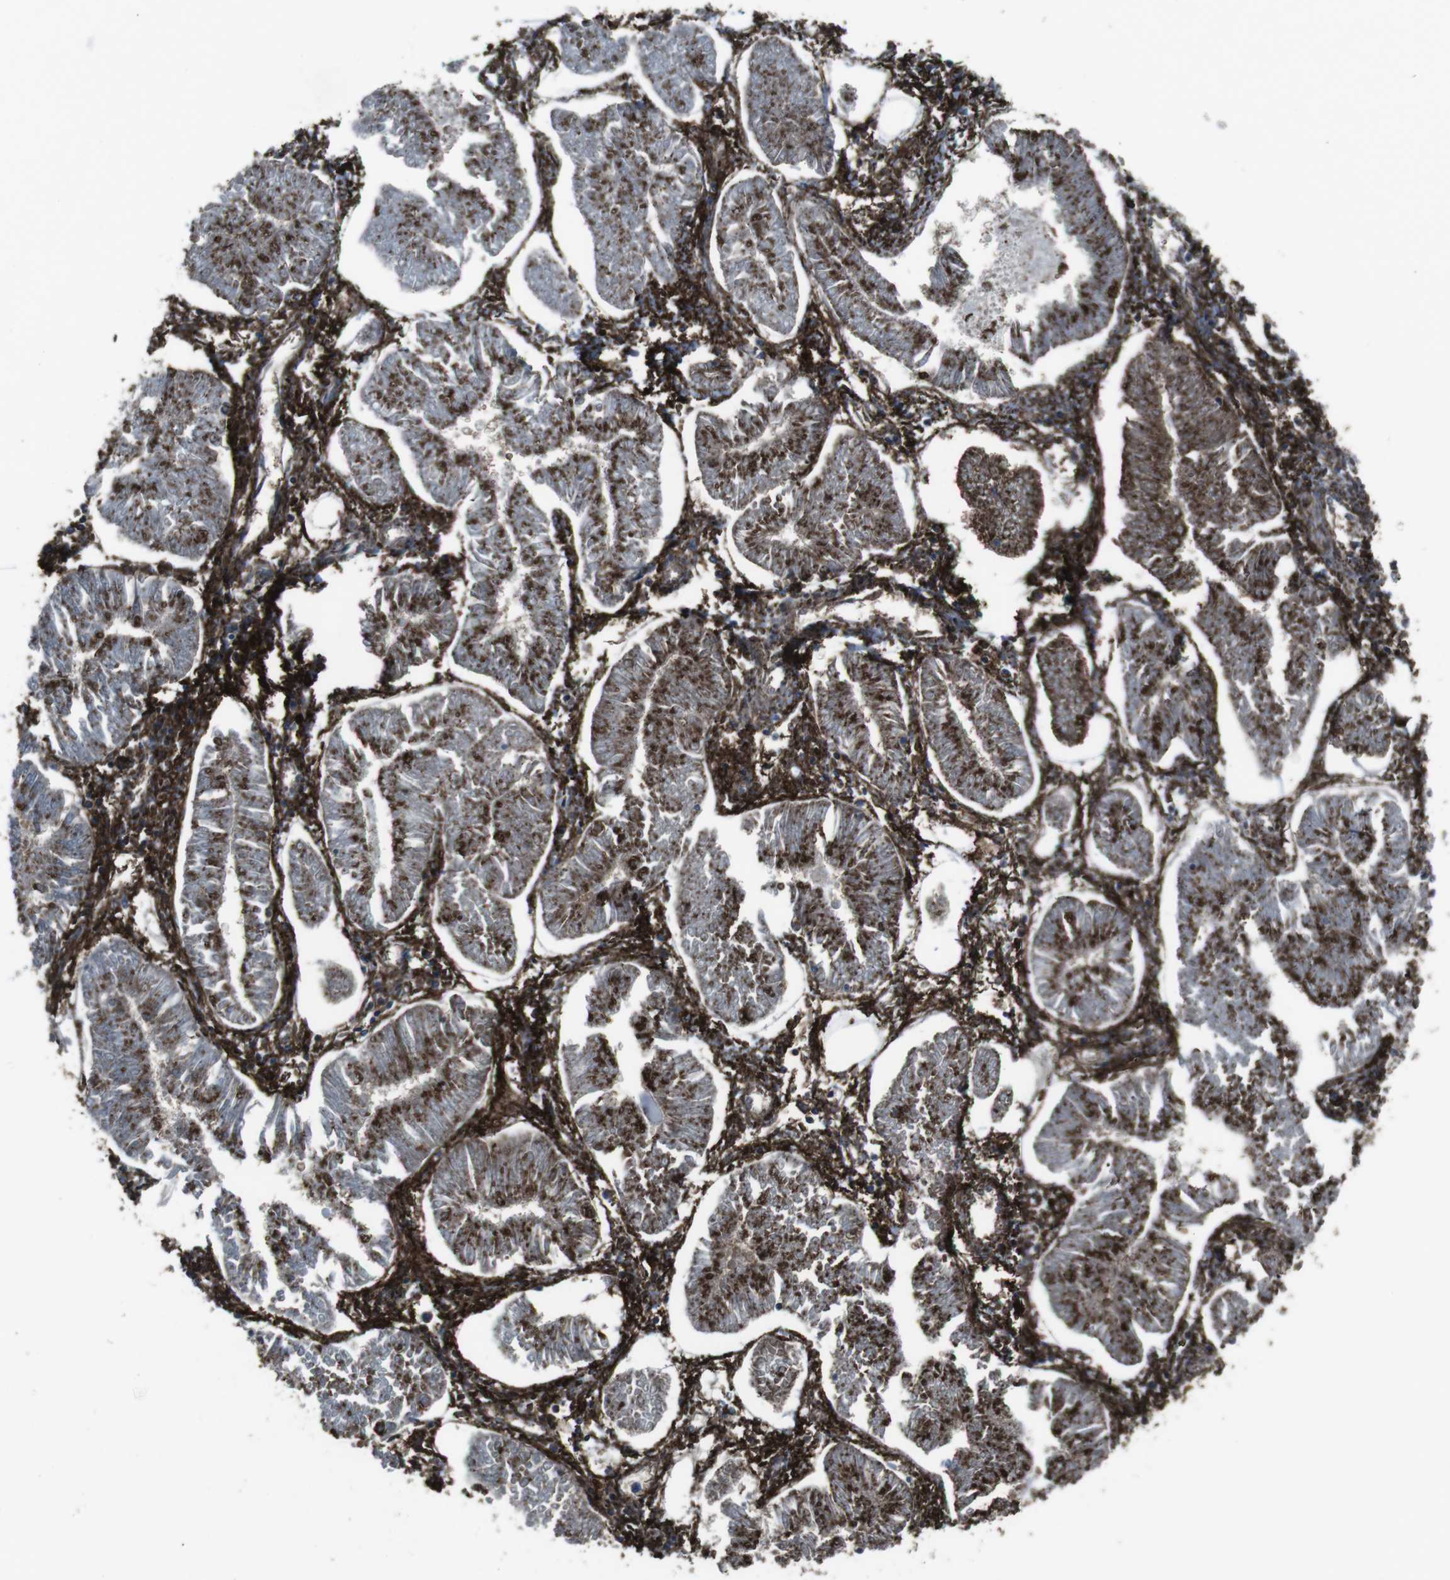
{"staining": {"intensity": "strong", "quantity": "25%-75%", "location": "cytoplasmic/membranous"}, "tissue": "endometrial cancer", "cell_type": "Tumor cells", "image_type": "cancer", "snomed": [{"axis": "morphology", "description": "Adenocarcinoma, NOS"}, {"axis": "topography", "description": "Endometrium"}], "caption": "Immunohistochemical staining of human endometrial cancer (adenocarcinoma) reveals high levels of strong cytoplasmic/membranous protein positivity in approximately 25%-75% of tumor cells.", "gene": "GDF10", "patient": {"sex": "female", "age": 53}}